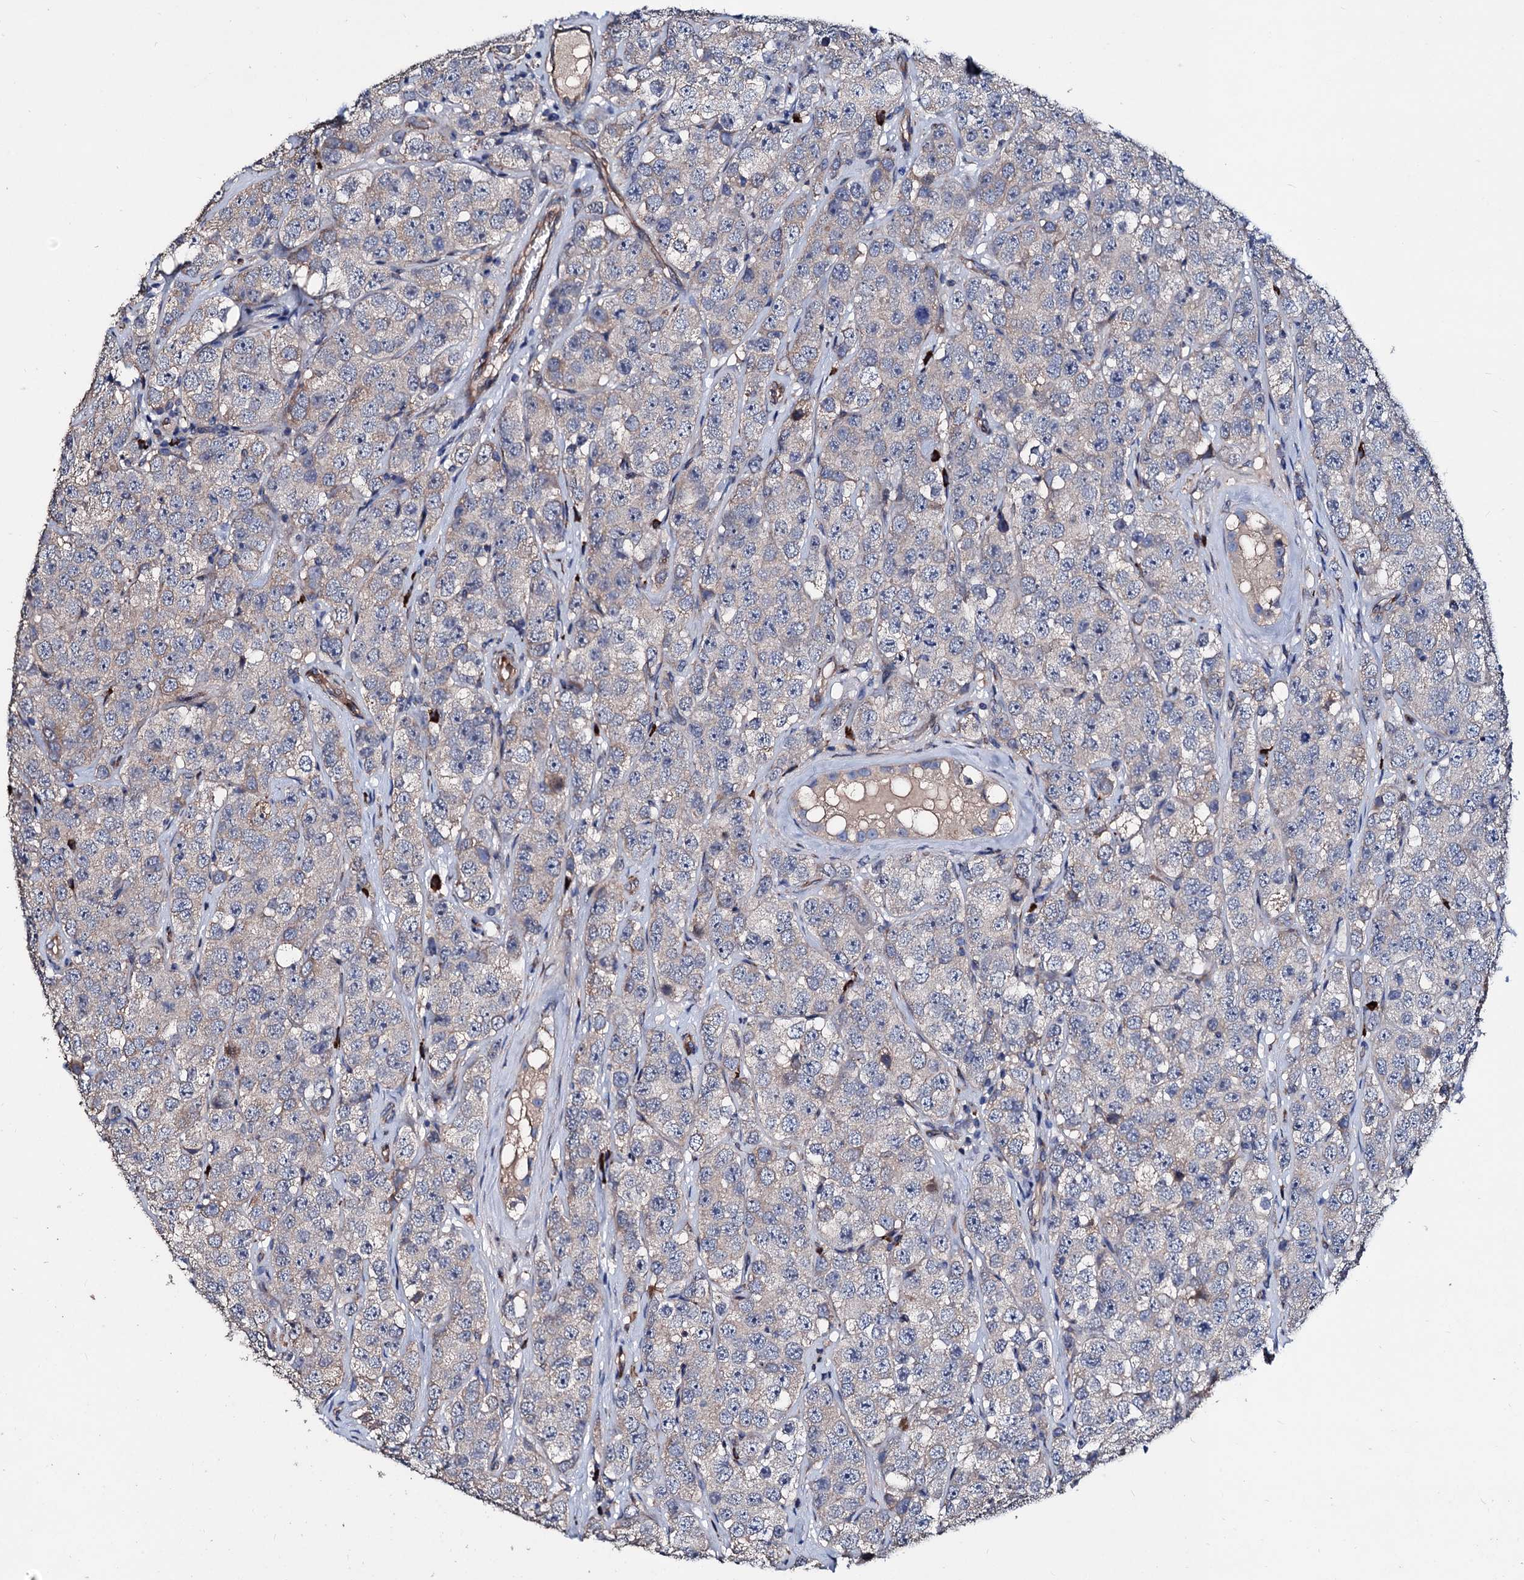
{"staining": {"intensity": "negative", "quantity": "none", "location": "none"}, "tissue": "testis cancer", "cell_type": "Tumor cells", "image_type": "cancer", "snomed": [{"axis": "morphology", "description": "Seminoma, NOS"}, {"axis": "topography", "description": "Testis"}], "caption": "Tumor cells show no significant protein positivity in testis cancer.", "gene": "AKAP11", "patient": {"sex": "male", "age": 28}}